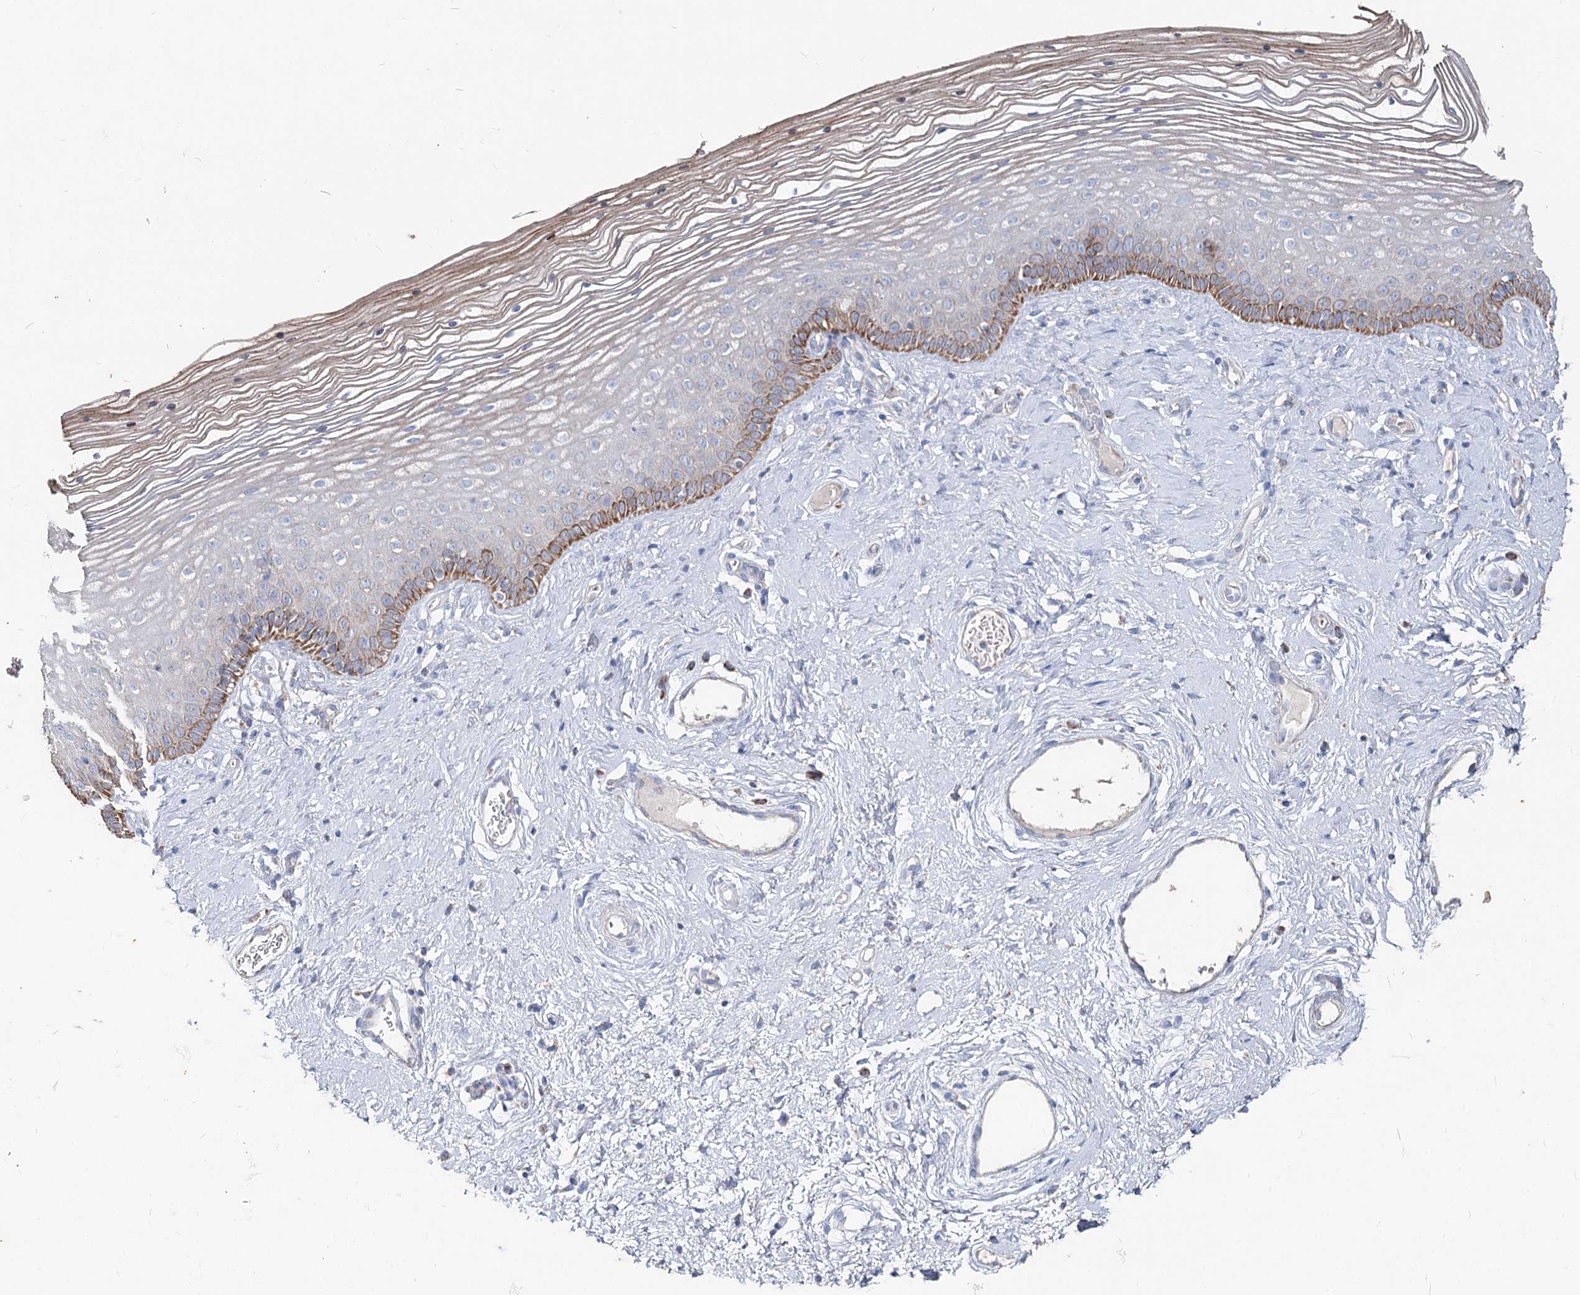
{"staining": {"intensity": "moderate", "quantity": "<25%", "location": "cytoplasmic/membranous"}, "tissue": "vagina", "cell_type": "Squamous epithelial cells", "image_type": "normal", "snomed": [{"axis": "morphology", "description": "Normal tissue, NOS"}, {"axis": "topography", "description": "Vagina"}], "caption": "This image shows IHC staining of unremarkable vagina, with low moderate cytoplasmic/membranous staining in approximately <25% of squamous epithelial cells.", "gene": "MCCC2", "patient": {"sex": "female", "age": 46}}